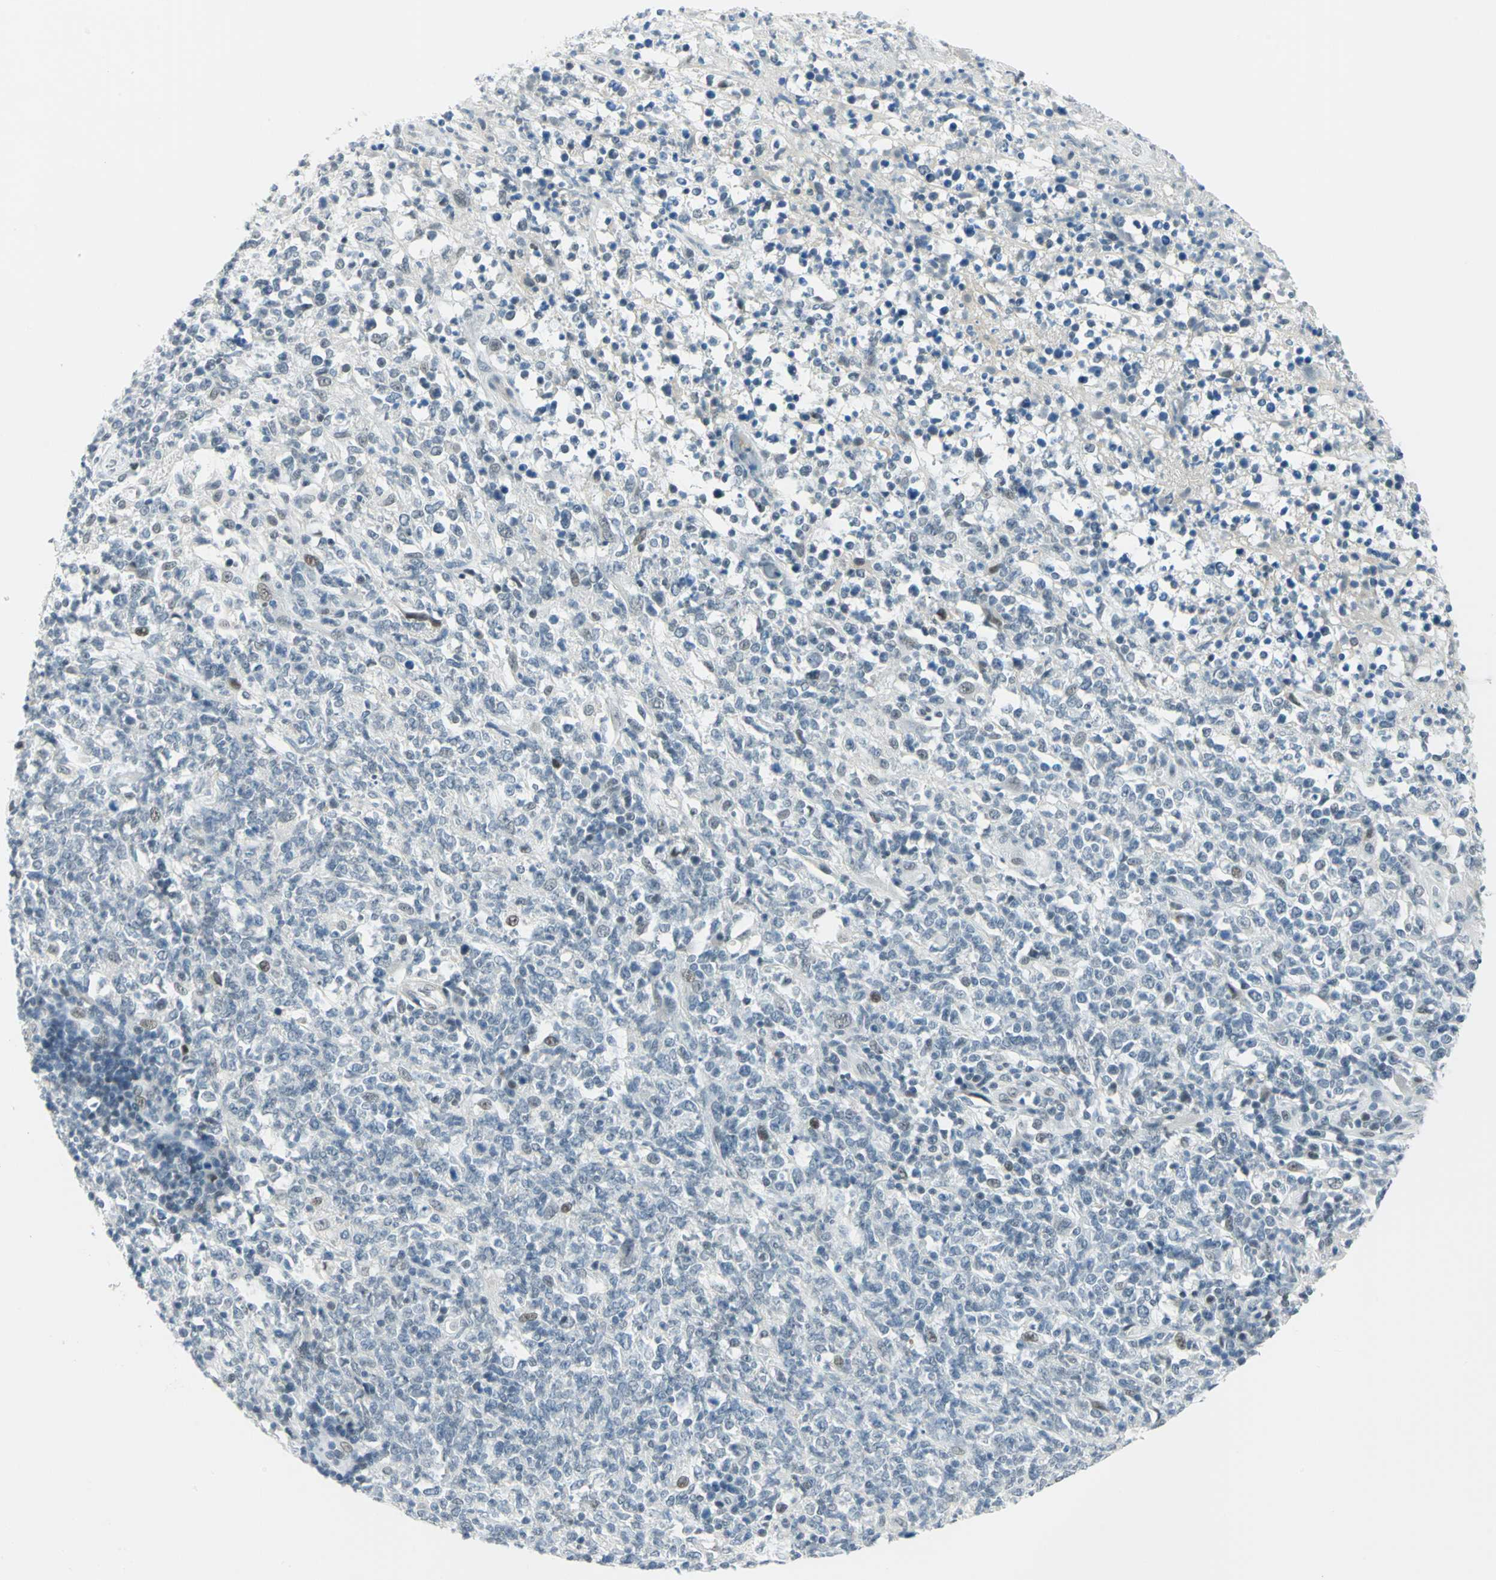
{"staining": {"intensity": "negative", "quantity": "none", "location": "none"}, "tissue": "lymphoma", "cell_type": "Tumor cells", "image_type": "cancer", "snomed": [{"axis": "morphology", "description": "Malignant lymphoma, non-Hodgkin's type, High grade"}, {"axis": "topography", "description": "Lymph node"}], "caption": "Image shows no protein staining in tumor cells of lymphoma tissue.", "gene": "MTMR10", "patient": {"sex": "female", "age": 84}}